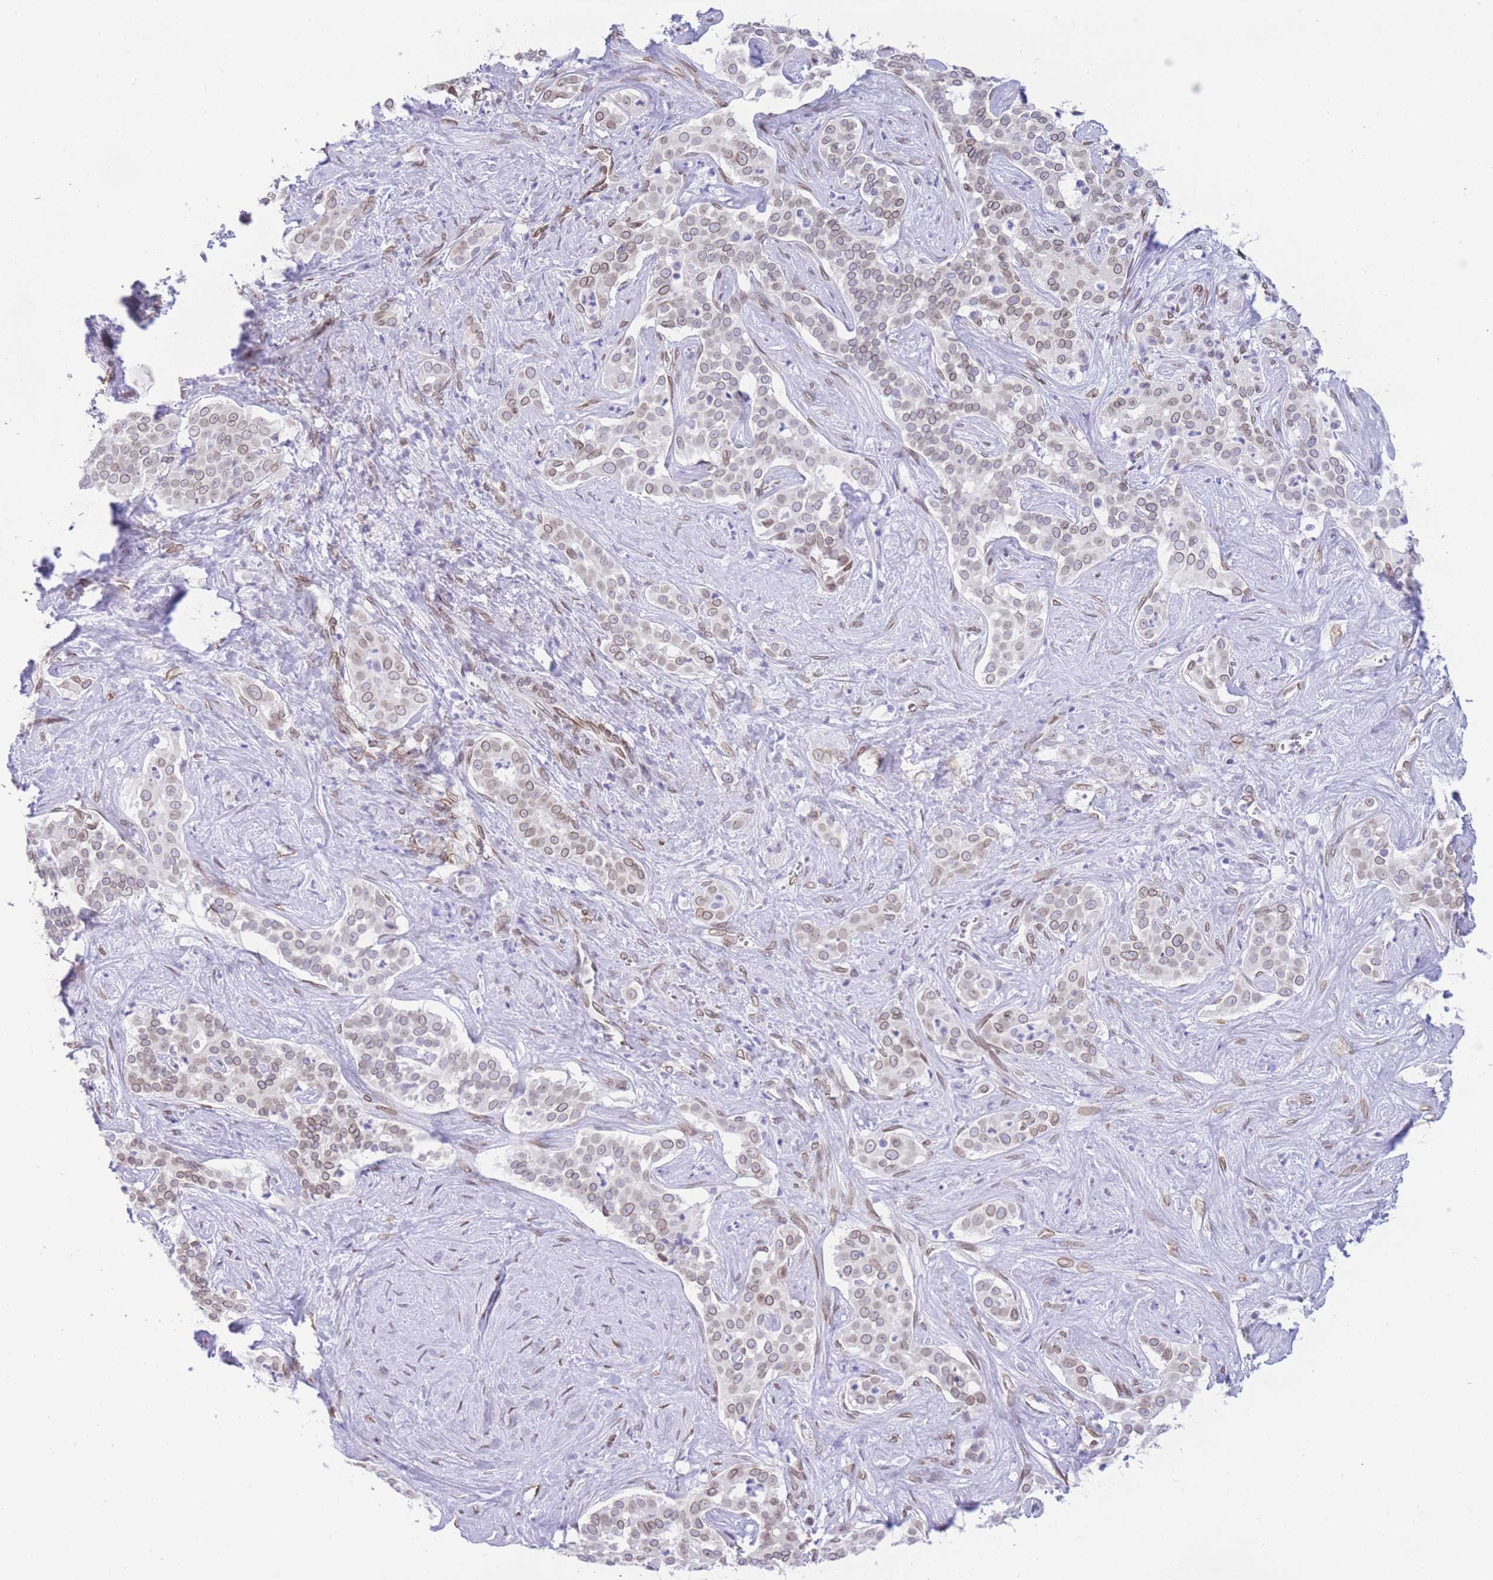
{"staining": {"intensity": "weak", "quantity": ">75%", "location": "cytoplasmic/membranous,nuclear"}, "tissue": "liver cancer", "cell_type": "Tumor cells", "image_type": "cancer", "snomed": [{"axis": "morphology", "description": "Cholangiocarcinoma"}, {"axis": "topography", "description": "Liver"}], "caption": "Liver cholangiocarcinoma was stained to show a protein in brown. There is low levels of weak cytoplasmic/membranous and nuclear staining in approximately >75% of tumor cells.", "gene": "OR10AD1", "patient": {"sex": "male", "age": 67}}